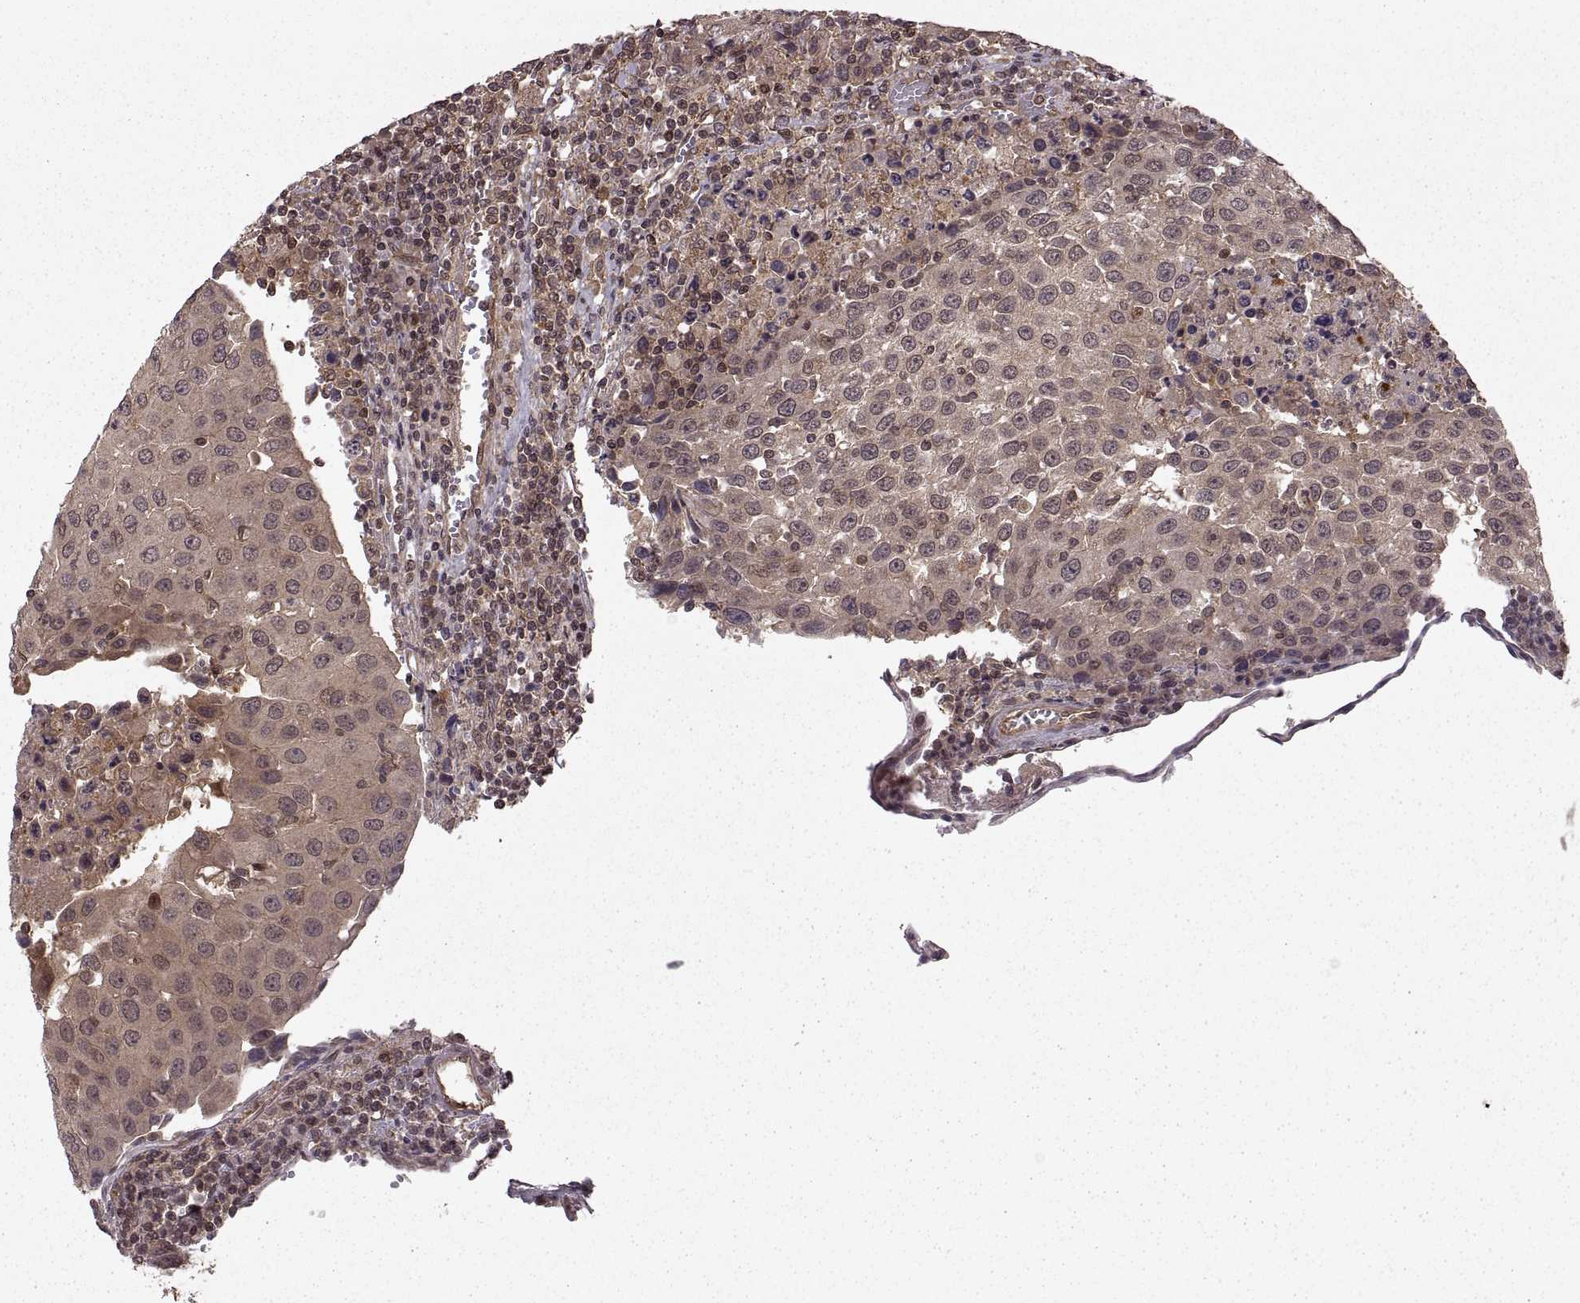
{"staining": {"intensity": "weak", "quantity": ">75%", "location": "cytoplasmic/membranous"}, "tissue": "urothelial cancer", "cell_type": "Tumor cells", "image_type": "cancer", "snomed": [{"axis": "morphology", "description": "Urothelial carcinoma, High grade"}, {"axis": "topography", "description": "Urinary bladder"}], "caption": "The immunohistochemical stain labels weak cytoplasmic/membranous positivity in tumor cells of high-grade urothelial carcinoma tissue.", "gene": "DEDD", "patient": {"sex": "female", "age": 85}}